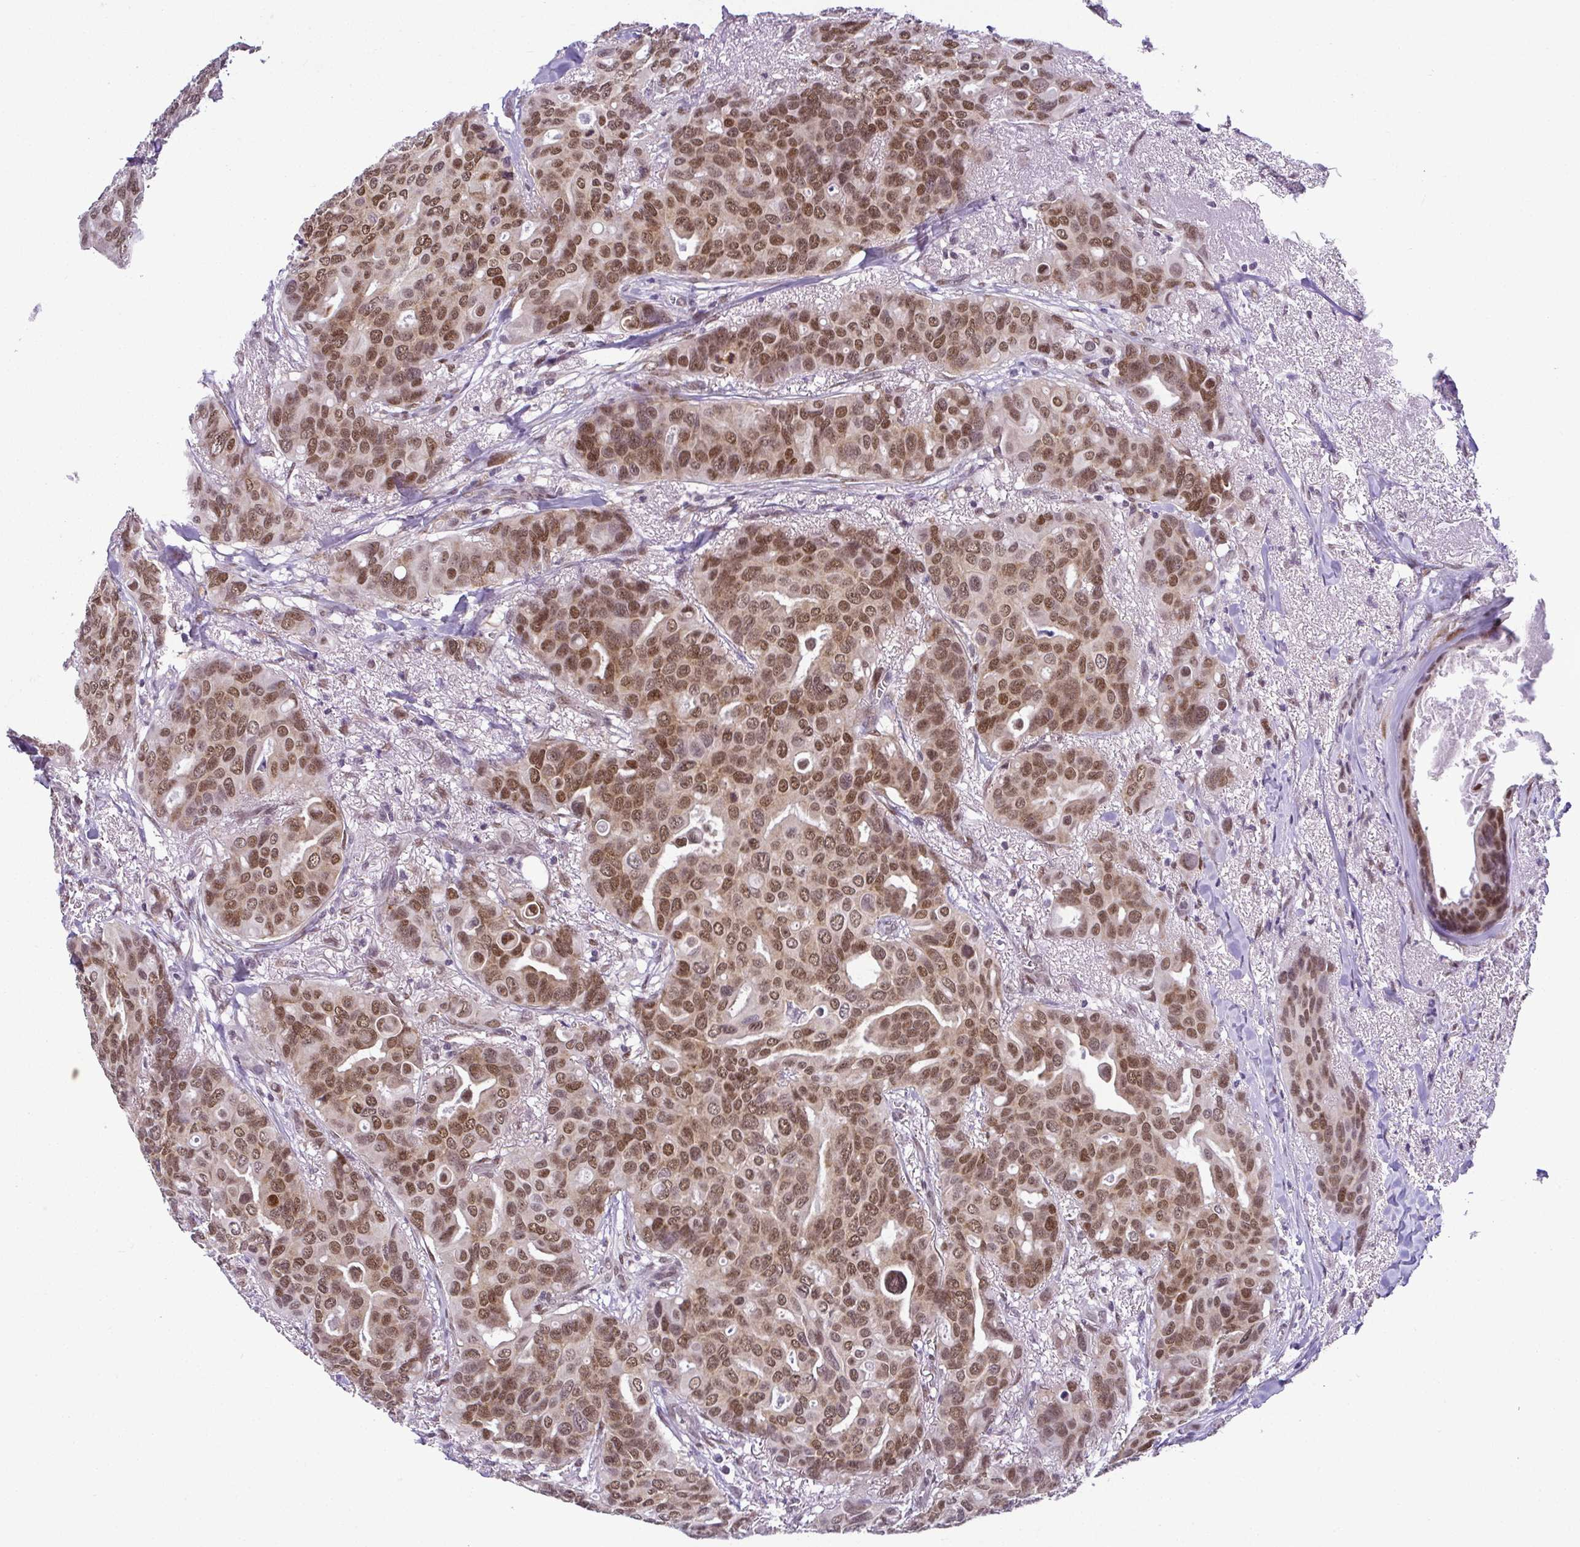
{"staining": {"intensity": "moderate", "quantity": ">75%", "location": "nuclear"}, "tissue": "breast cancer", "cell_type": "Tumor cells", "image_type": "cancer", "snomed": [{"axis": "morphology", "description": "Duct carcinoma"}, {"axis": "topography", "description": "Breast"}], "caption": "Protein analysis of breast intraductal carcinoma tissue reveals moderate nuclear staining in approximately >75% of tumor cells. The protein is stained brown, and the nuclei are stained in blue (DAB IHC with brightfield microscopy, high magnification).", "gene": "RBM3", "patient": {"sex": "female", "age": 54}}